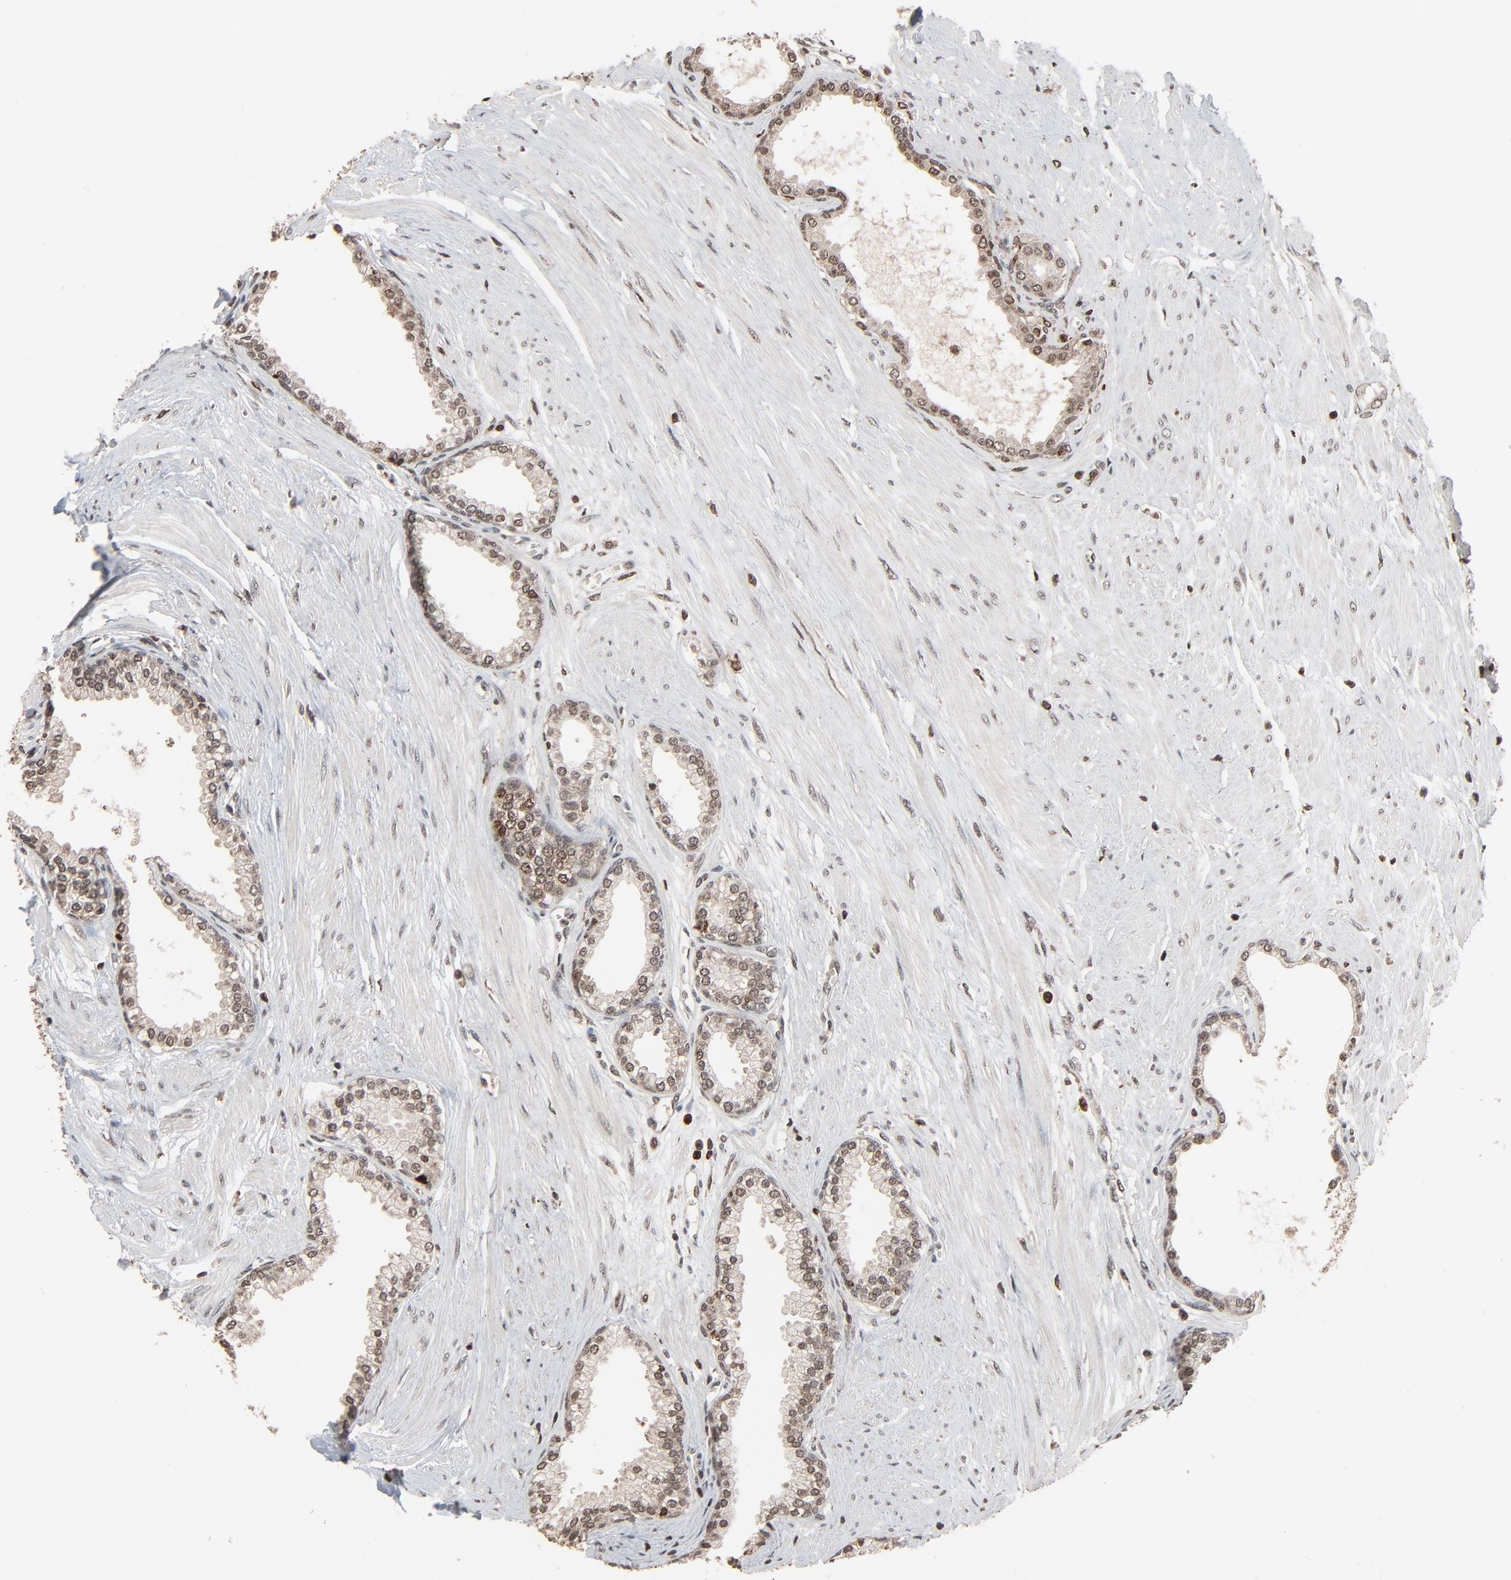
{"staining": {"intensity": "moderate", "quantity": ">75%", "location": "cytoplasmic/membranous,nuclear"}, "tissue": "prostate", "cell_type": "Glandular cells", "image_type": "normal", "snomed": [{"axis": "morphology", "description": "Normal tissue, NOS"}, {"axis": "topography", "description": "Prostate"}], "caption": "Immunohistochemical staining of normal human prostate displays medium levels of moderate cytoplasmic/membranous,nuclear staining in approximately >75% of glandular cells. (brown staining indicates protein expression, while blue staining denotes nuclei).", "gene": "RPS6KA3", "patient": {"sex": "male", "age": 64}}